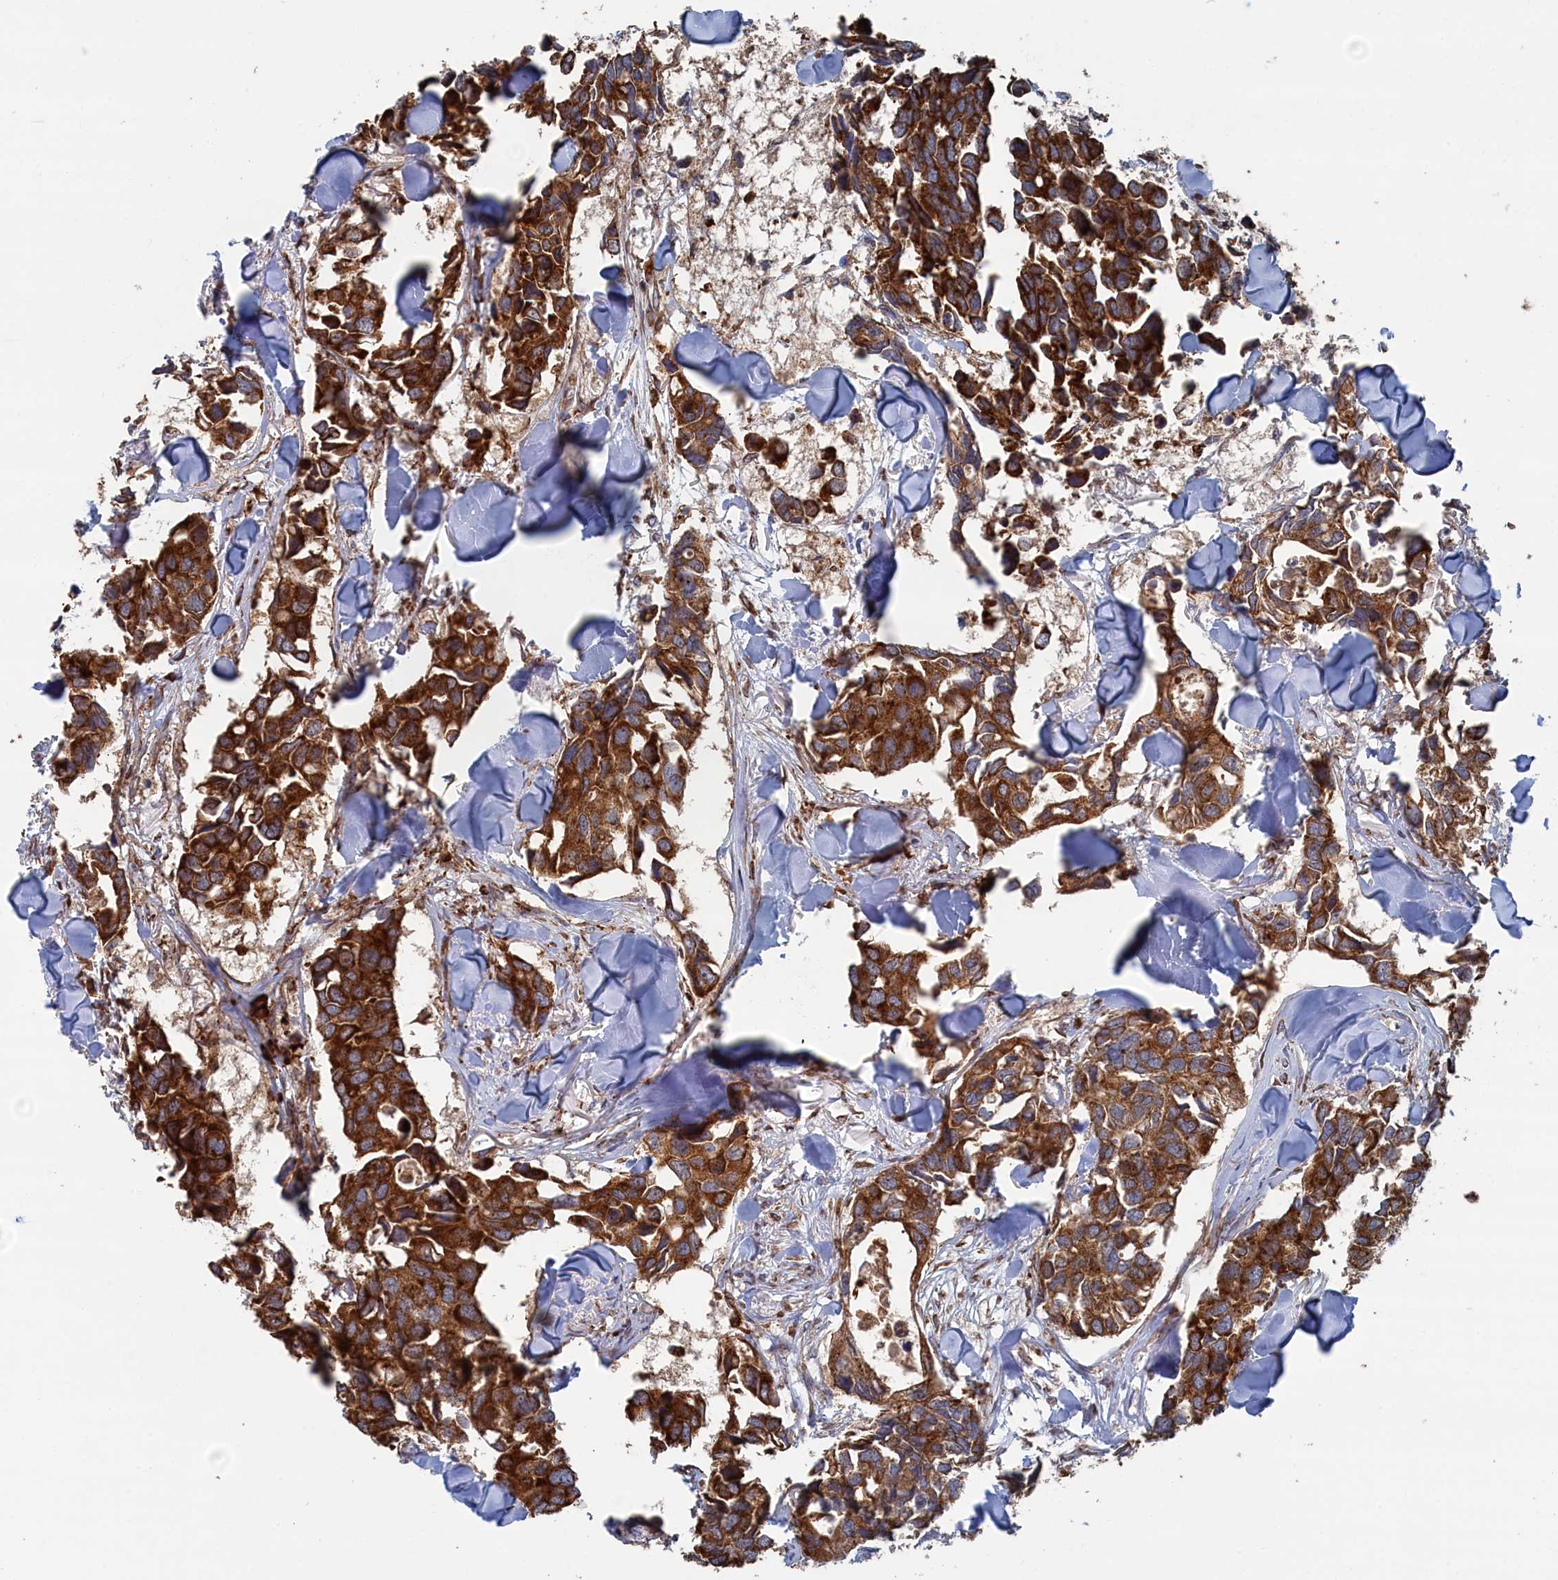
{"staining": {"intensity": "strong", "quantity": ">75%", "location": "cytoplasmic/membranous"}, "tissue": "breast cancer", "cell_type": "Tumor cells", "image_type": "cancer", "snomed": [{"axis": "morphology", "description": "Duct carcinoma"}, {"axis": "topography", "description": "Breast"}], "caption": "This is an image of immunohistochemistry staining of breast cancer (intraductal carcinoma), which shows strong staining in the cytoplasmic/membranous of tumor cells.", "gene": "BPIFB6", "patient": {"sex": "female", "age": 83}}